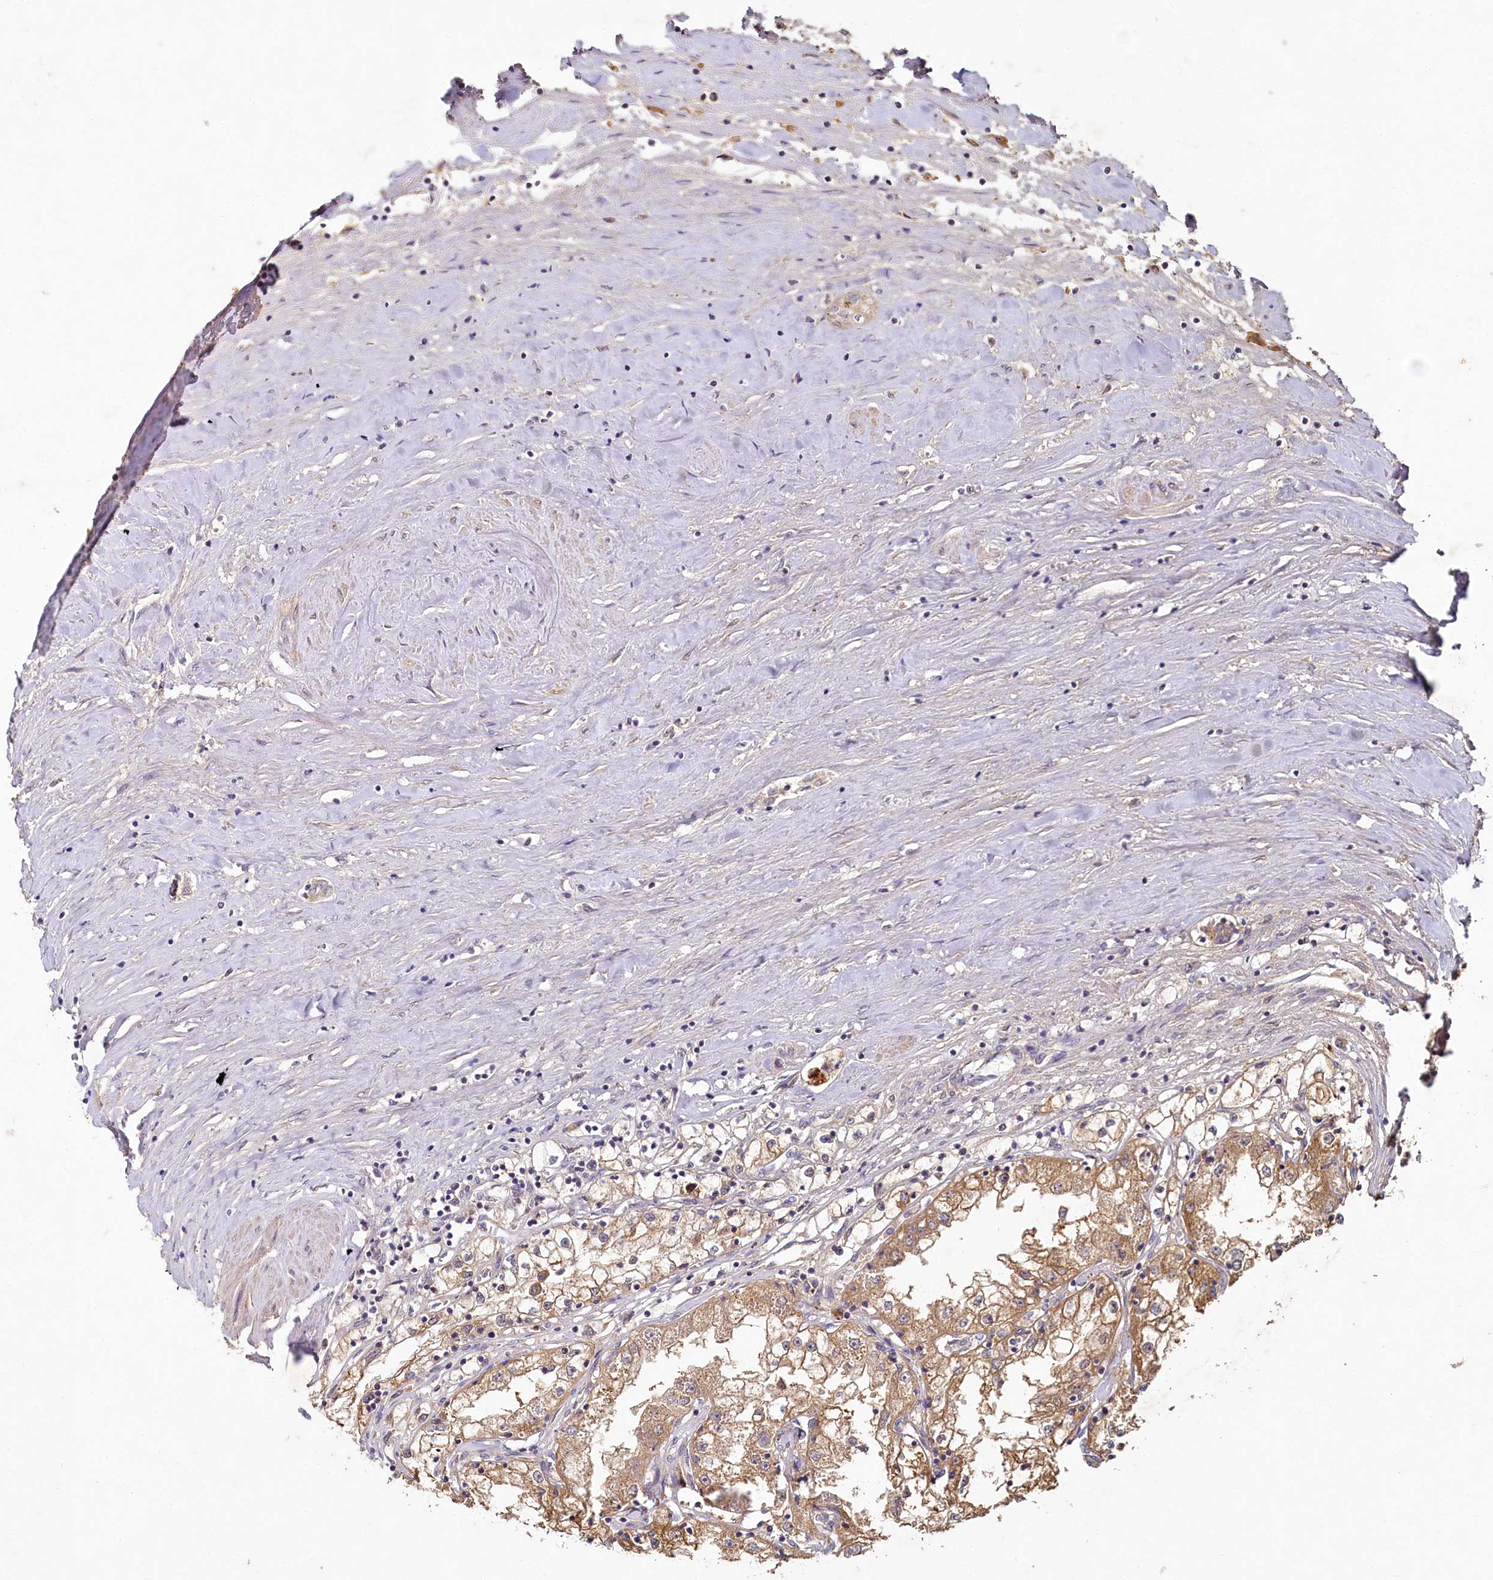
{"staining": {"intensity": "moderate", "quantity": ">75%", "location": "cytoplasmic/membranous"}, "tissue": "renal cancer", "cell_type": "Tumor cells", "image_type": "cancer", "snomed": [{"axis": "morphology", "description": "Adenocarcinoma, NOS"}, {"axis": "topography", "description": "Kidney"}], "caption": "The micrograph displays staining of renal adenocarcinoma, revealing moderate cytoplasmic/membranous protein positivity (brown color) within tumor cells.", "gene": "HERC3", "patient": {"sex": "male", "age": 56}}